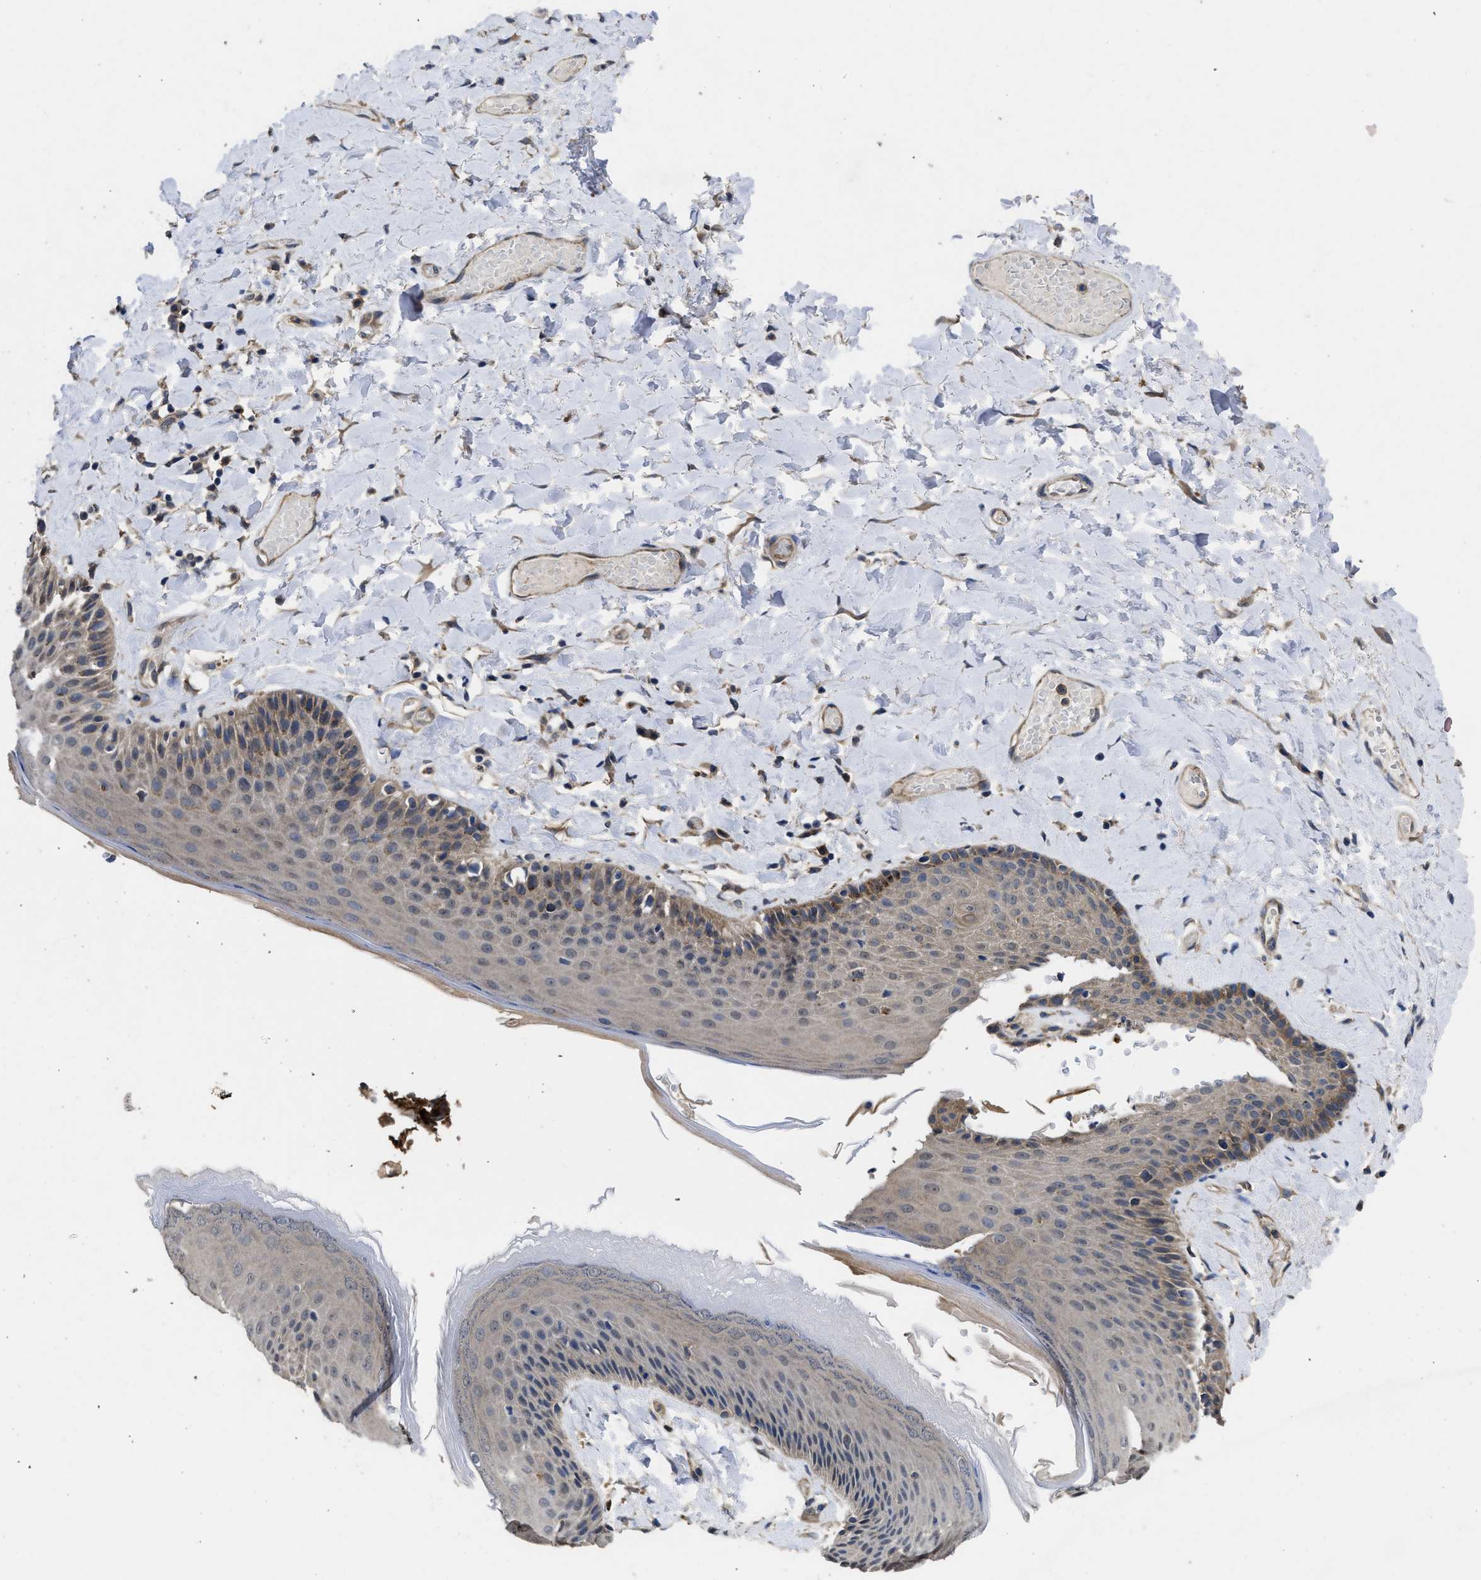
{"staining": {"intensity": "weak", "quantity": "25%-75%", "location": "cytoplasmic/membranous"}, "tissue": "skin", "cell_type": "Epidermal cells", "image_type": "normal", "snomed": [{"axis": "morphology", "description": "Normal tissue, NOS"}, {"axis": "topography", "description": "Anal"}], "caption": "The histopathology image displays a brown stain indicating the presence of a protein in the cytoplasmic/membranous of epidermal cells in skin. (DAB = brown stain, brightfield microscopy at high magnification).", "gene": "PKD2", "patient": {"sex": "male", "age": 69}}